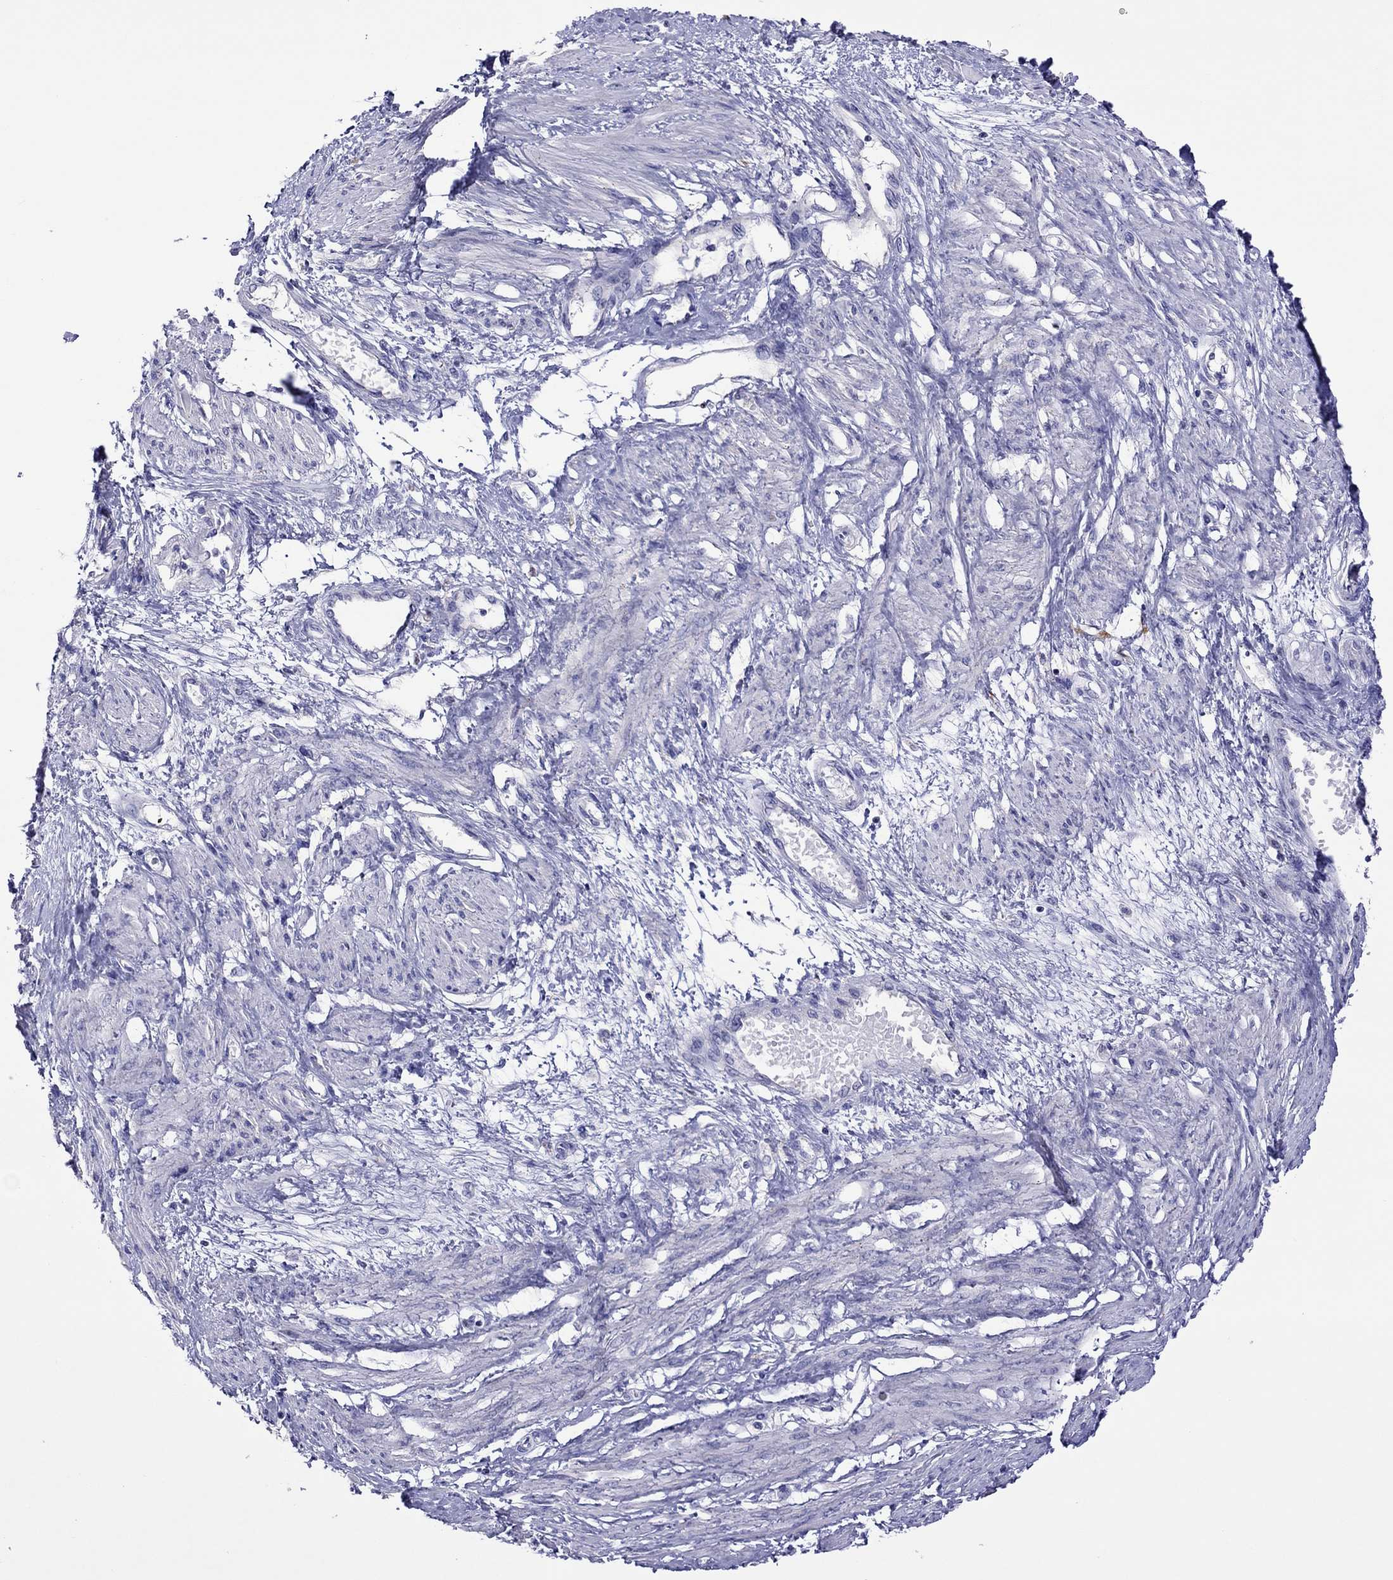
{"staining": {"intensity": "negative", "quantity": "none", "location": "none"}, "tissue": "smooth muscle", "cell_type": "Smooth muscle cells", "image_type": "normal", "snomed": [{"axis": "morphology", "description": "Normal tissue, NOS"}, {"axis": "topography", "description": "Smooth muscle"}, {"axis": "topography", "description": "Uterus"}], "caption": "Immunohistochemistry (IHC) of benign human smooth muscle reveals no expression in smooth muscle cells.", "gene": "MPZ", "patient": {"sex": "female", "age": 39}}